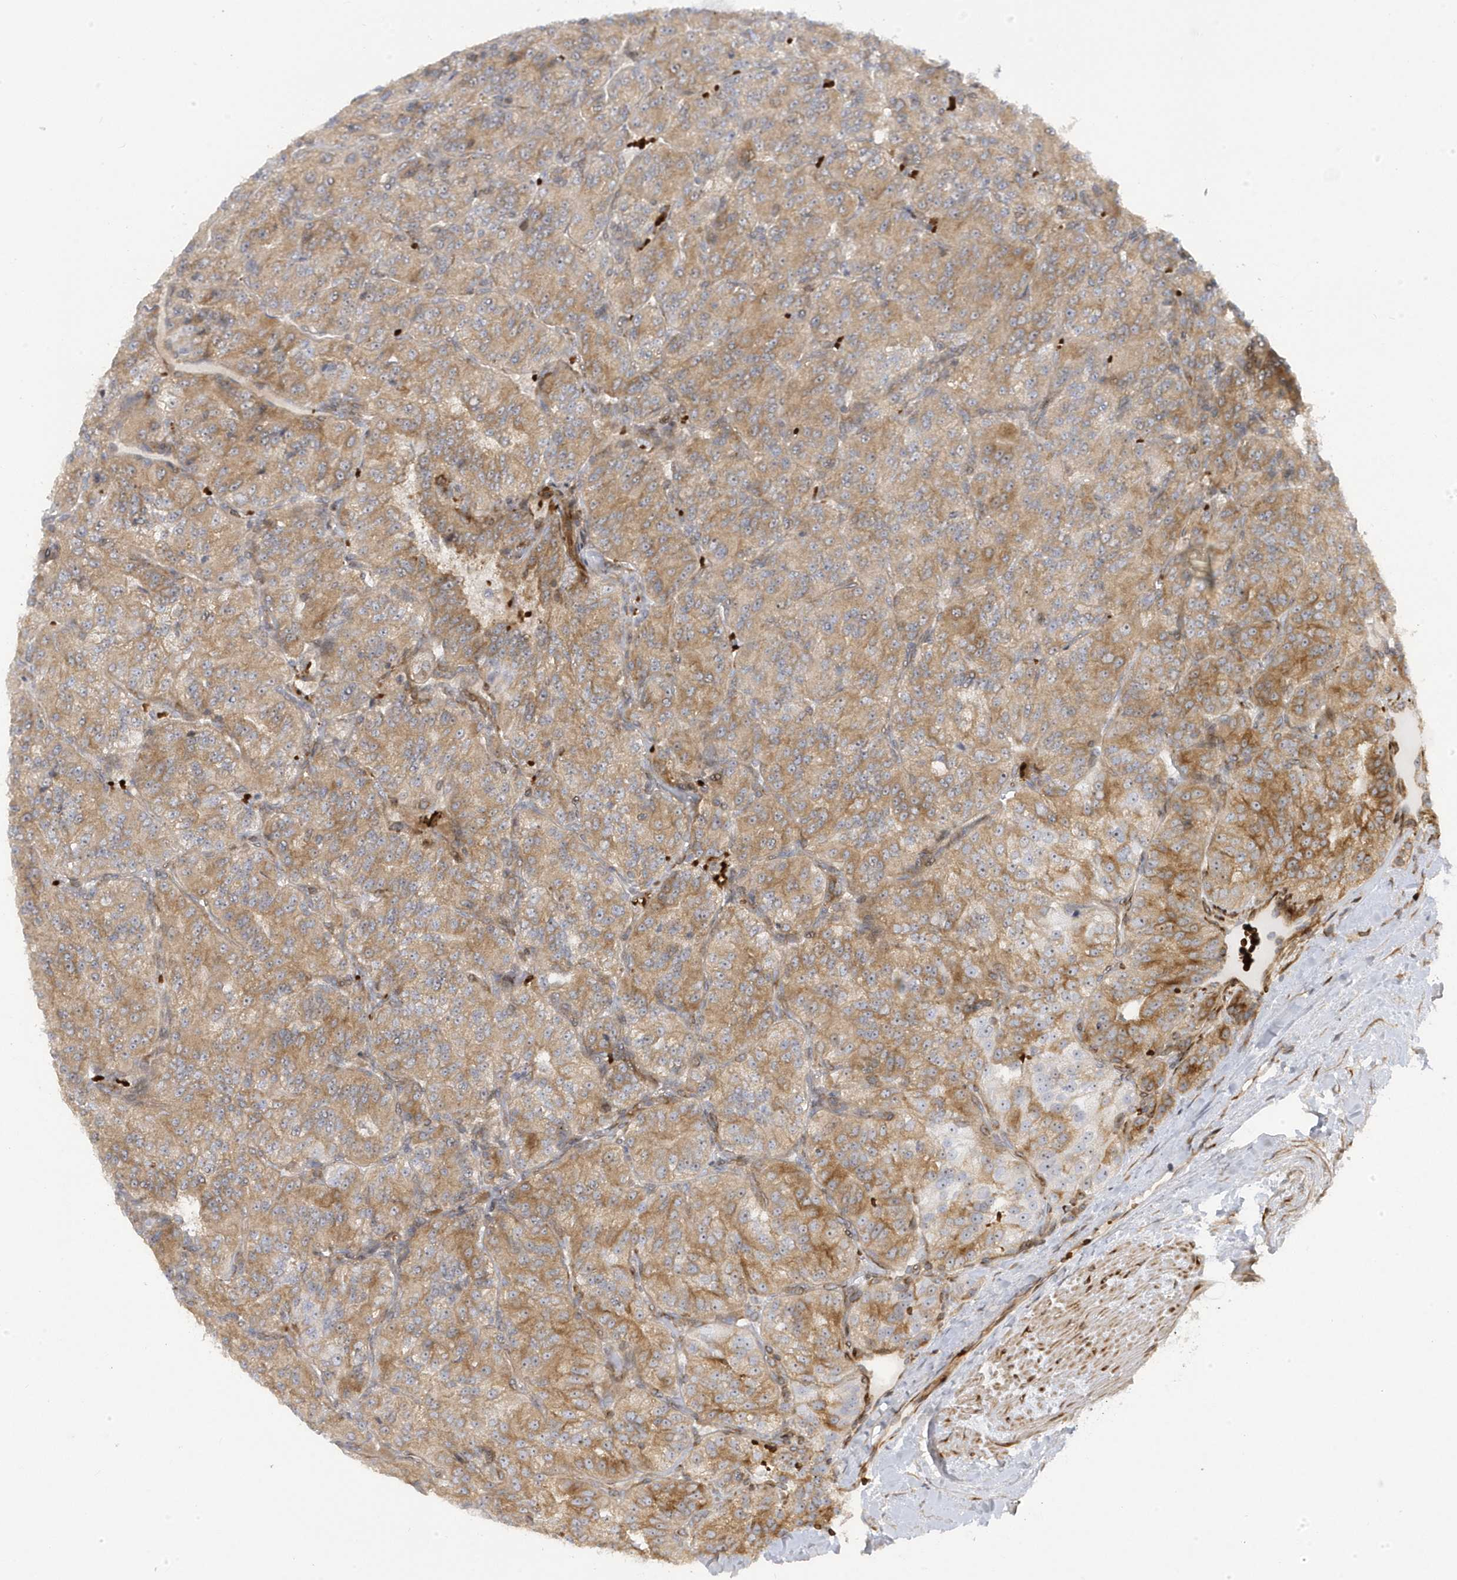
{"staining": {"intensity": "moderate", "quantity": ">75%", "location": "cytoplasmic/membranous"}, "tissue": "renal cancer", "cell_type": "Tumor cells", "image_type": "cancer", "snomed": [{"axis": "morphology", "description": "Adenocarcinoma, NOS"}, {"axis": "topography", "description": "Kidney"}], "caption": "Brown immunohistochemical staining in renal cancer (adenocarcinoma) exhibits moderate cytoplasmic/membranous expression in about >75% of tumor cells. (IHC, brightfield microscopy, high magnification).", "gene": "MAP7D3", "patient": {"sex": "female", "age": 63}}